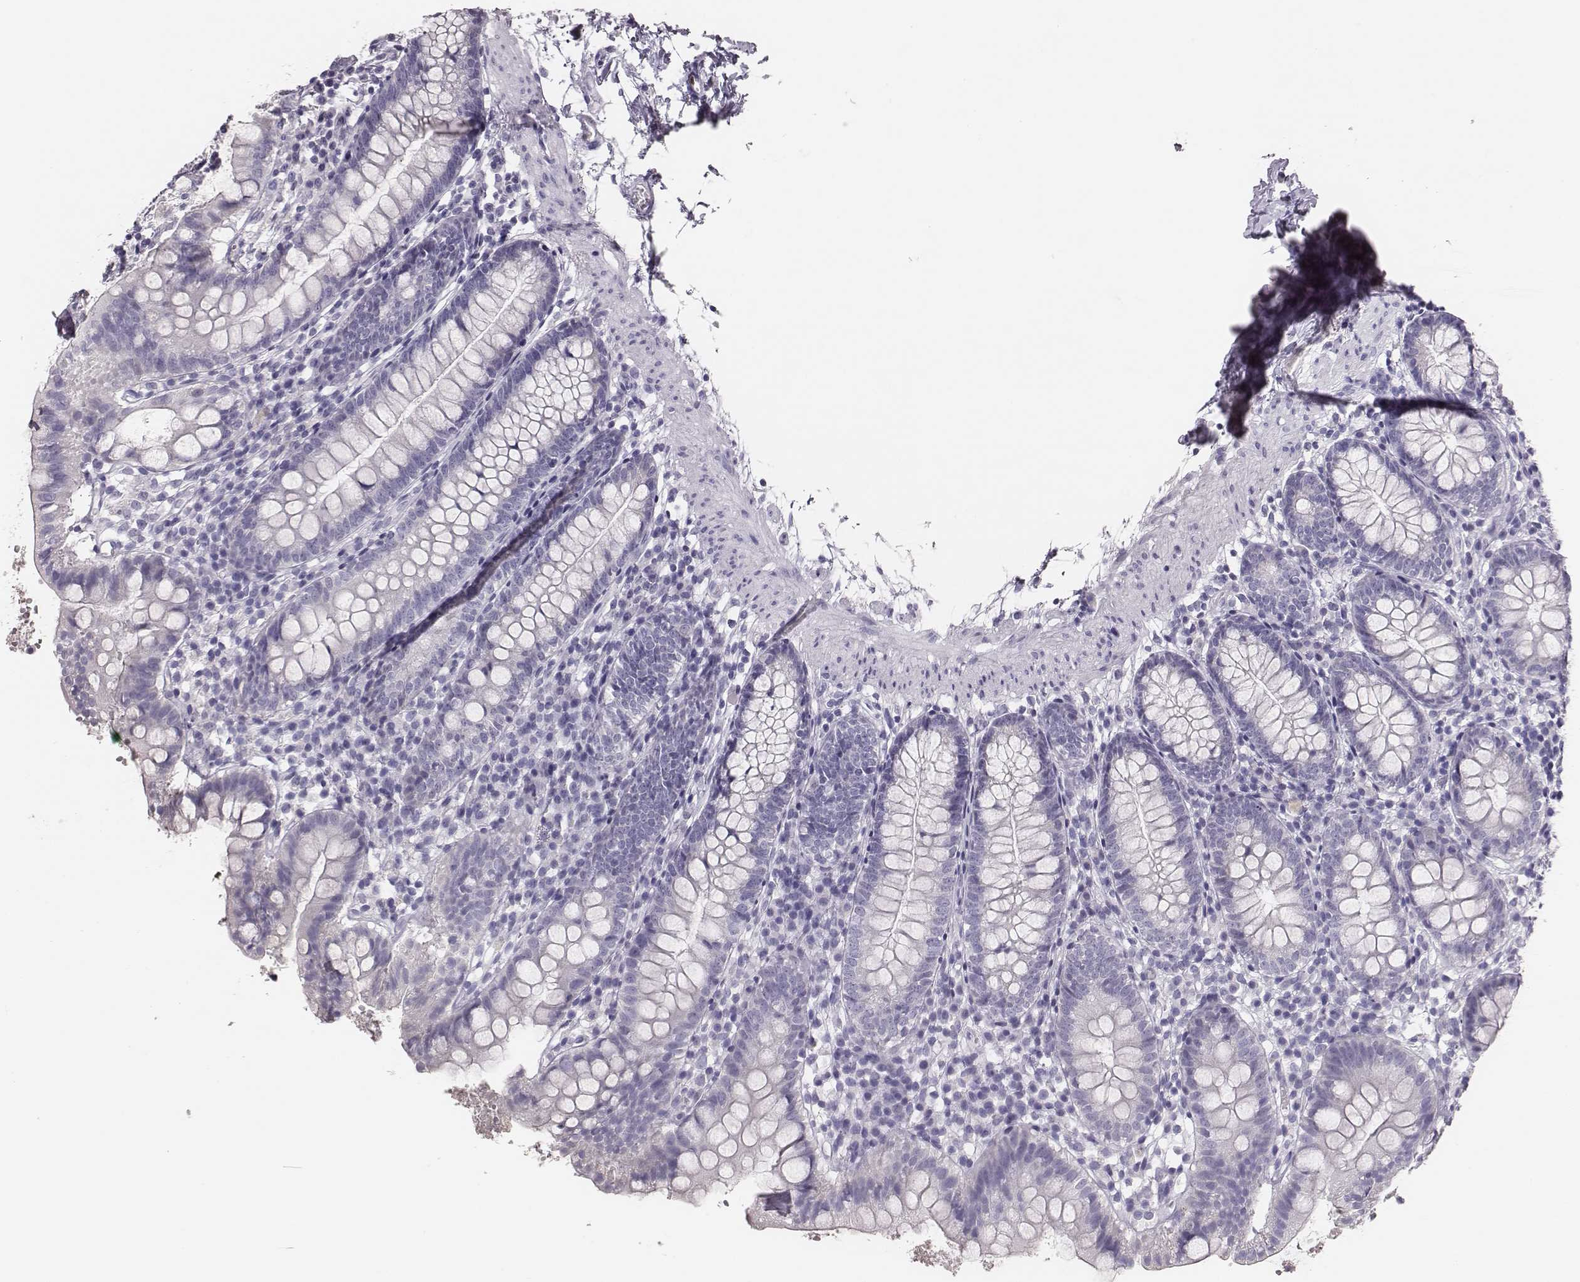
{"staining": {"intensity": "negative", "quantity": "none", "location": "none"}, "tissue": "small intestine", "cell_type": "Glandular cells", "image_type": "normal", "snomed": [{"axis": "morphology", "description": "Normal tissue, NOS"}, {"axis": "topography", "description": "Small intestine"}], "caption": "This is a histopathology image of immunohistochemistry staining of unremarkable small intestine, which shows no positivity in glandular cells.", "gene": "H1", "patient": {"sex": "female", "age": 90}}